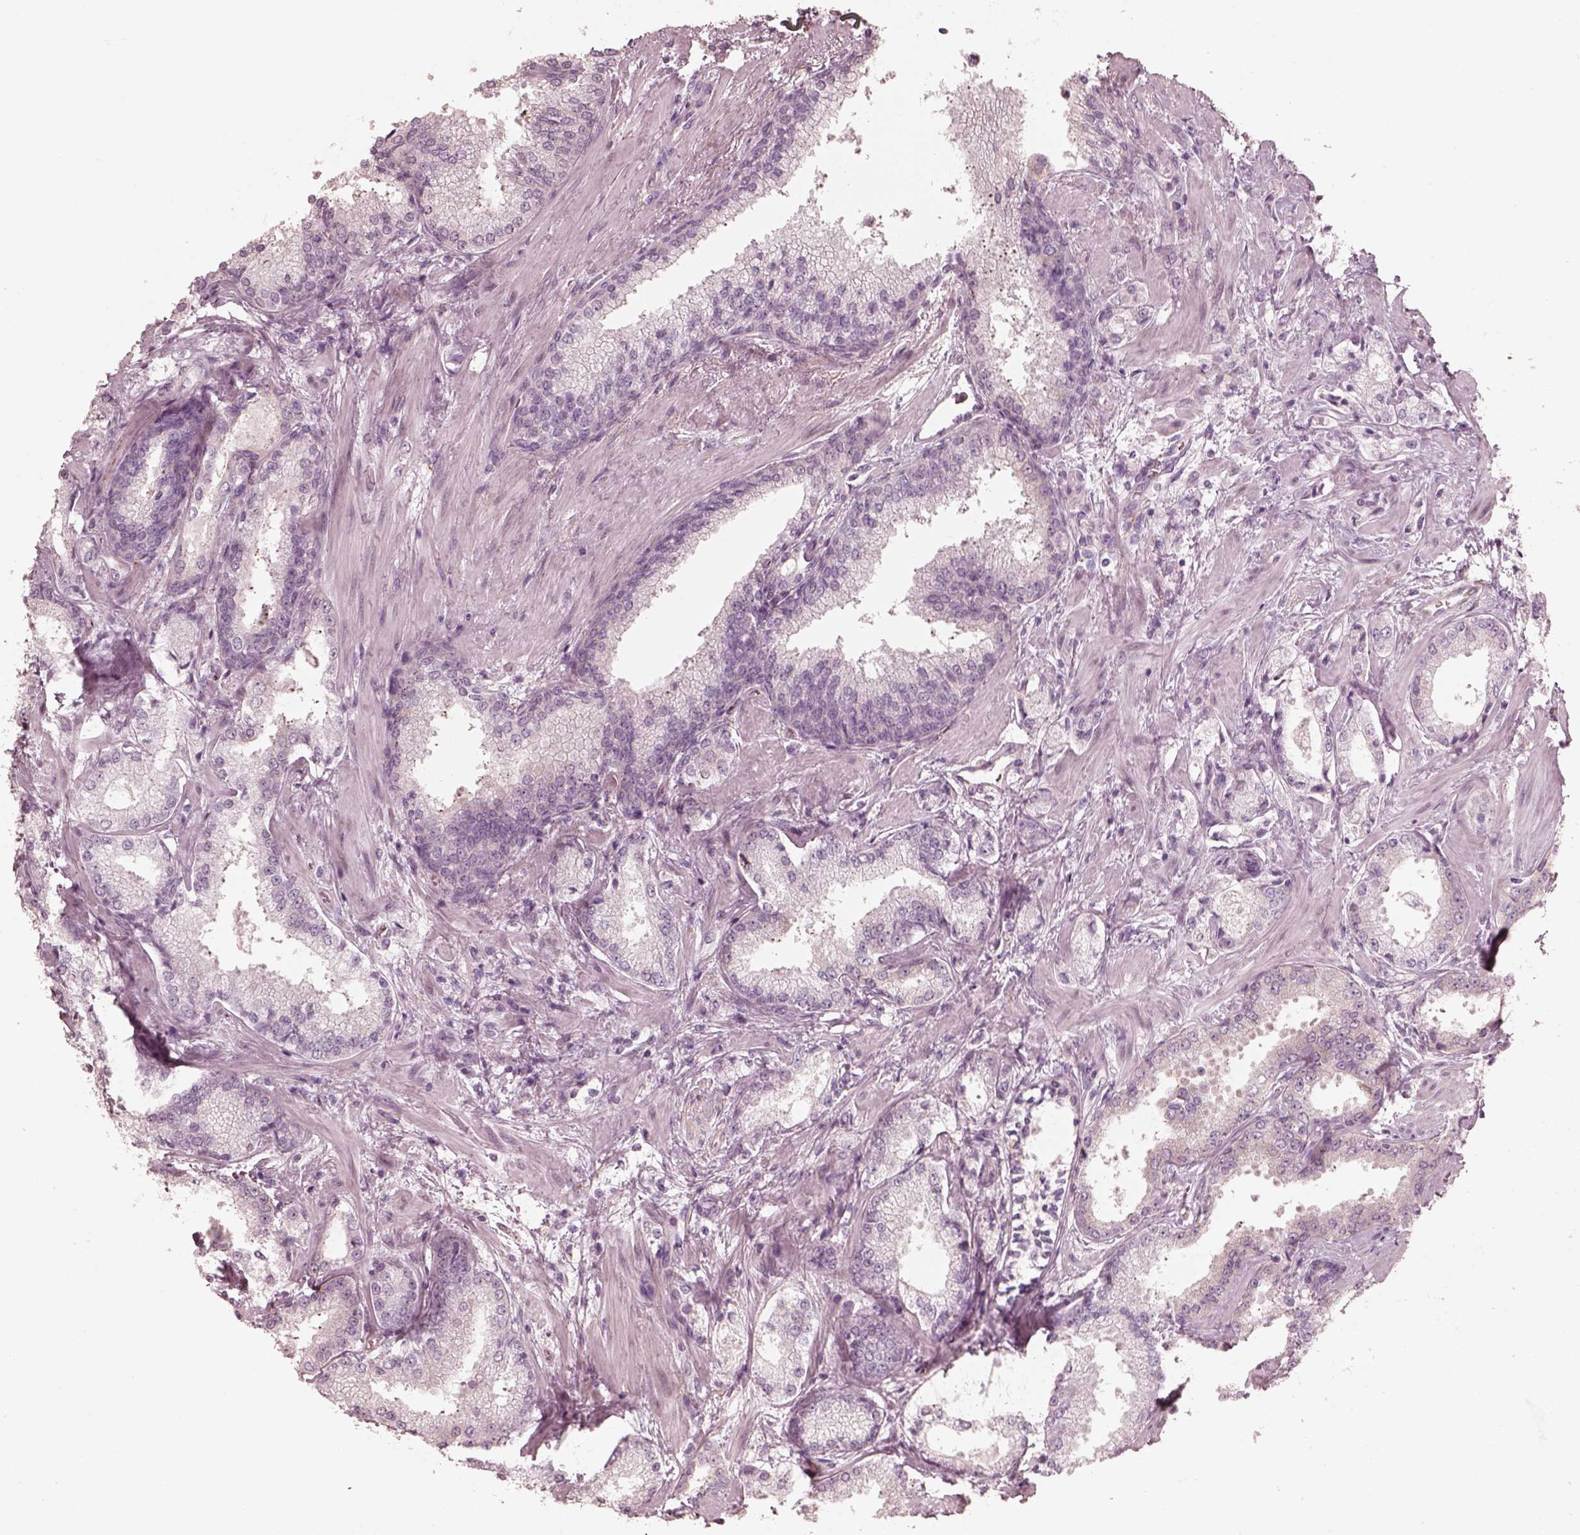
{"staining": {"intensity": "negative", "quantity": "none", "location": "none"}, "tissue": "prostate cancer", "cell_type": "Tumor cells", "image_type": "cancer", "snomed": [{"axis": "morphology", "description": "Adenocarcinoma, Low grade"}, {"axis": "topography", "description": "Prostate"}], "caption": "The histopathology image reveals no significant positivity in tumor cells of prostate cancer. (DAB (3,3'-diaminobenzidine) immunohistochemistry with hematoxylin counter stain).", "gene": "RAB3C", "patient": {"sex": "male", "age": 56}}